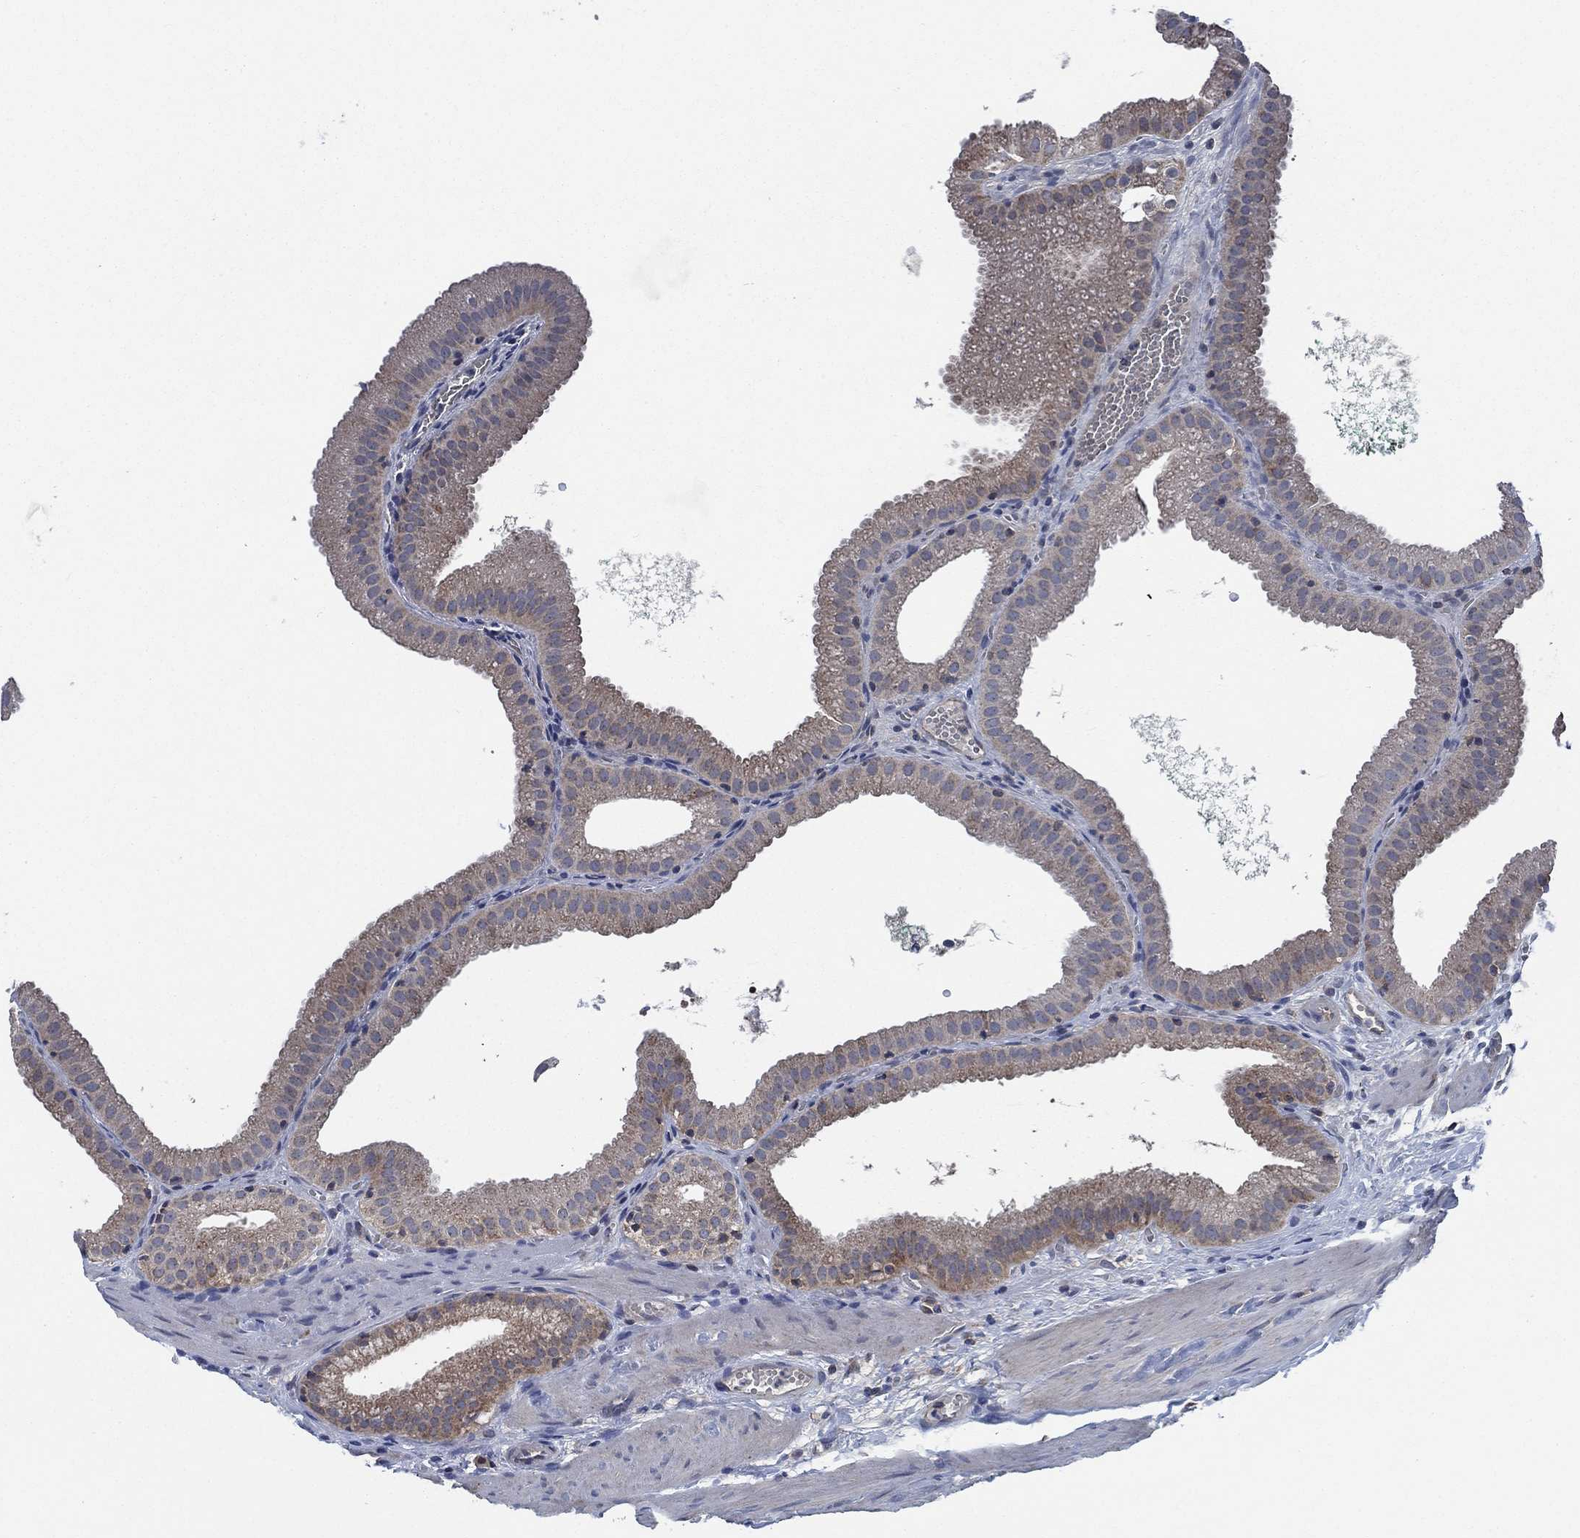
{"staining": {"intensity": "moderate", "quantity": ">75%", "location": "cytoplasmic/membranous"}, "tissue": "gallbladder", "cell_type": "Glandular cells", "image_type": "normal", "snomed": [{"axis": "morphology", "description": "Normal tissue, NOS"}, {"axis": "topography", "description": "Gallbladder"}], "caption": "Immunohistochemistry (IHC) histopathology image of normal gallbladder: gallbladder stained using immunohistochemistry (IHC) shows medium levels of moderate protein expression localized specifically in the cytoplasmic/membranous of glandular cells, appearing as a cytoplasmic/membranous brown color.", "gene": "STXBP6", "patient": {"sex": "male", "age": 67}}